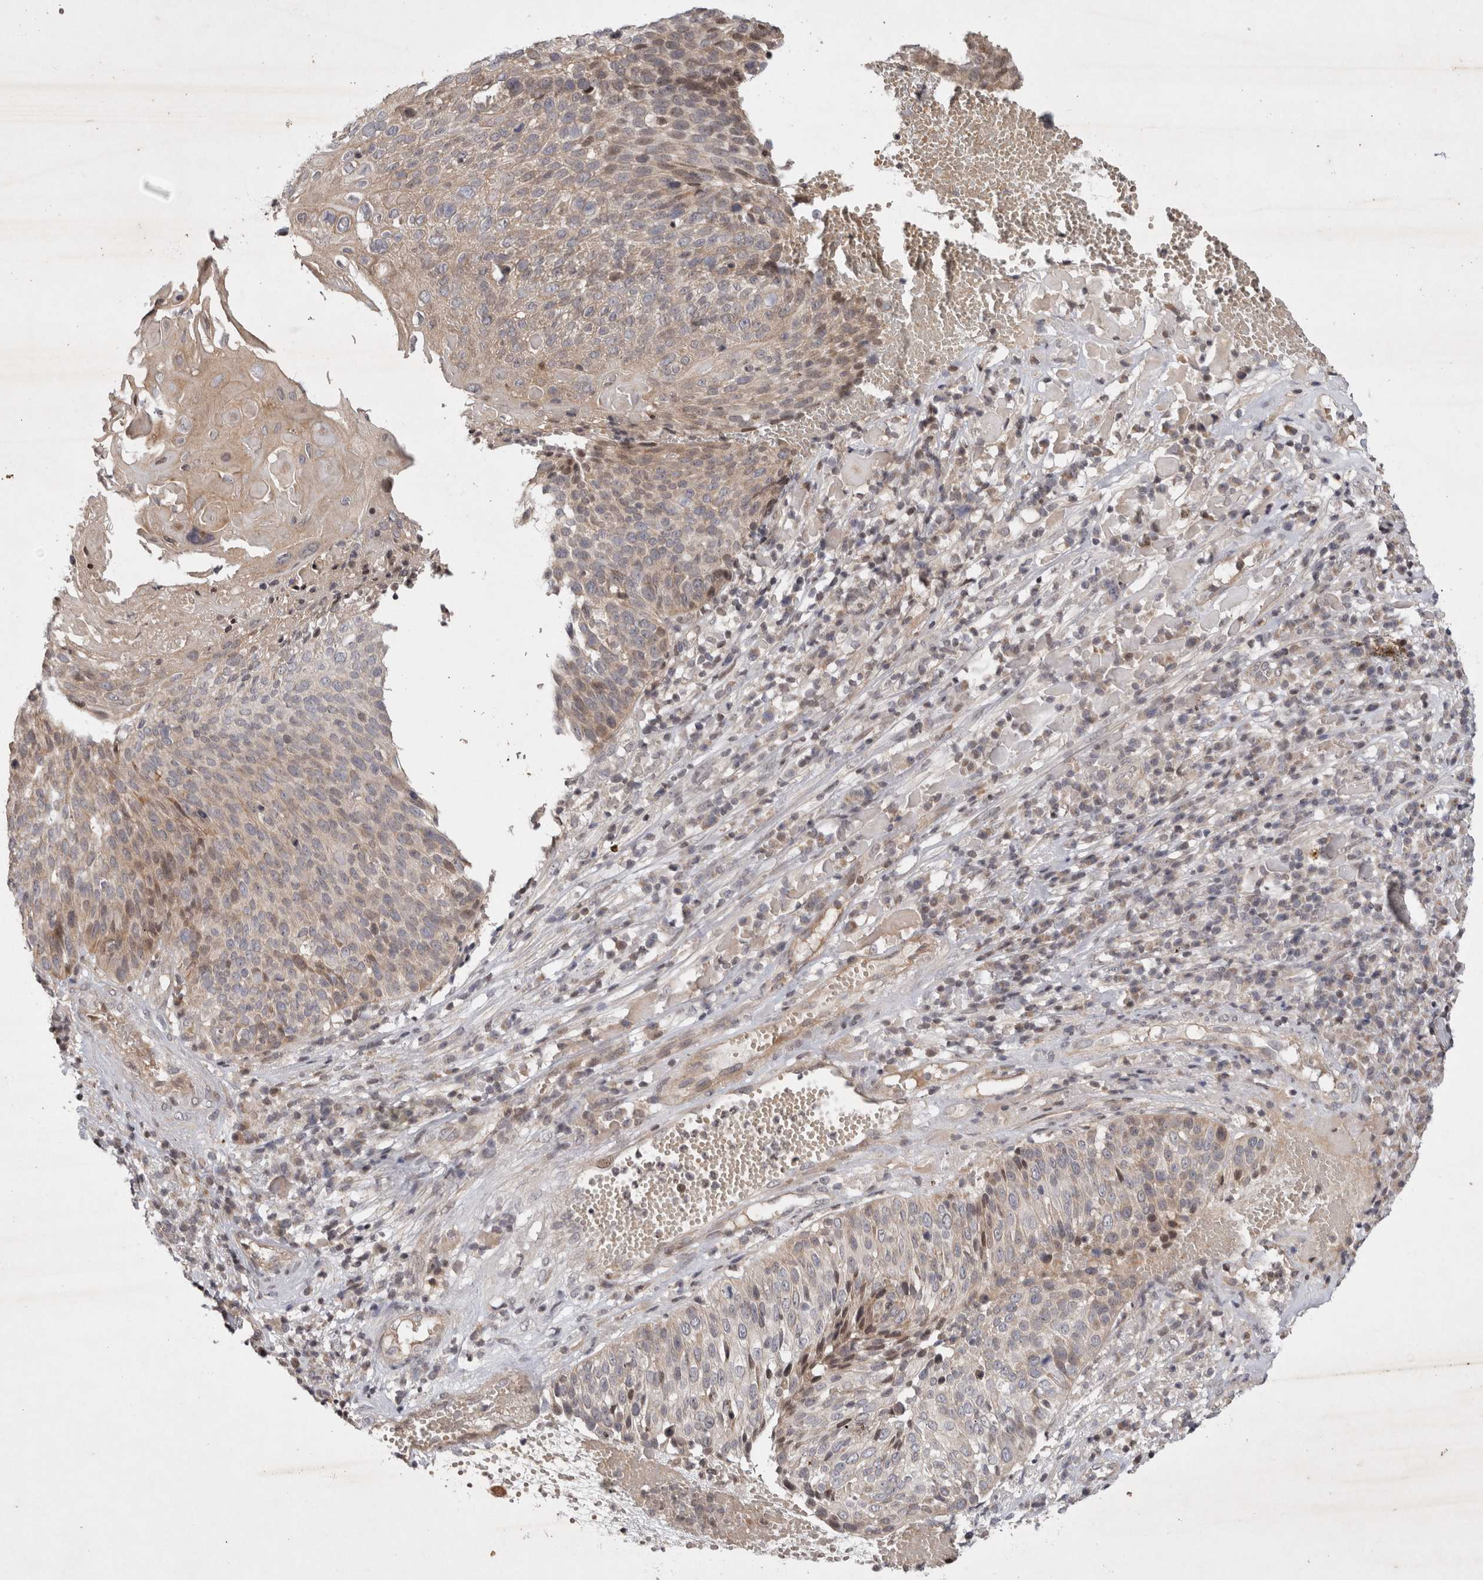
{"staining": {"intensity": "moderate", "quantity": "25%-75%", "location": "nuclear"}, "tissue": "cervical cancer", "cell_type": "Tumor cells", "image_type": "cancer", "snomed": [{"axis": "morphology", "description": "Squamous cell carcinoma, NOS"}, {"axis": "topography", "description": "Cervix"}], "caption": "This image shows immunohistochemistry staining of human cervical cancer, with medium moderate nuclear expression in about 25%-75% of tumor cells.", "gene": "EIF2AK1", "patient": {"sex": "female", "age": 74}}